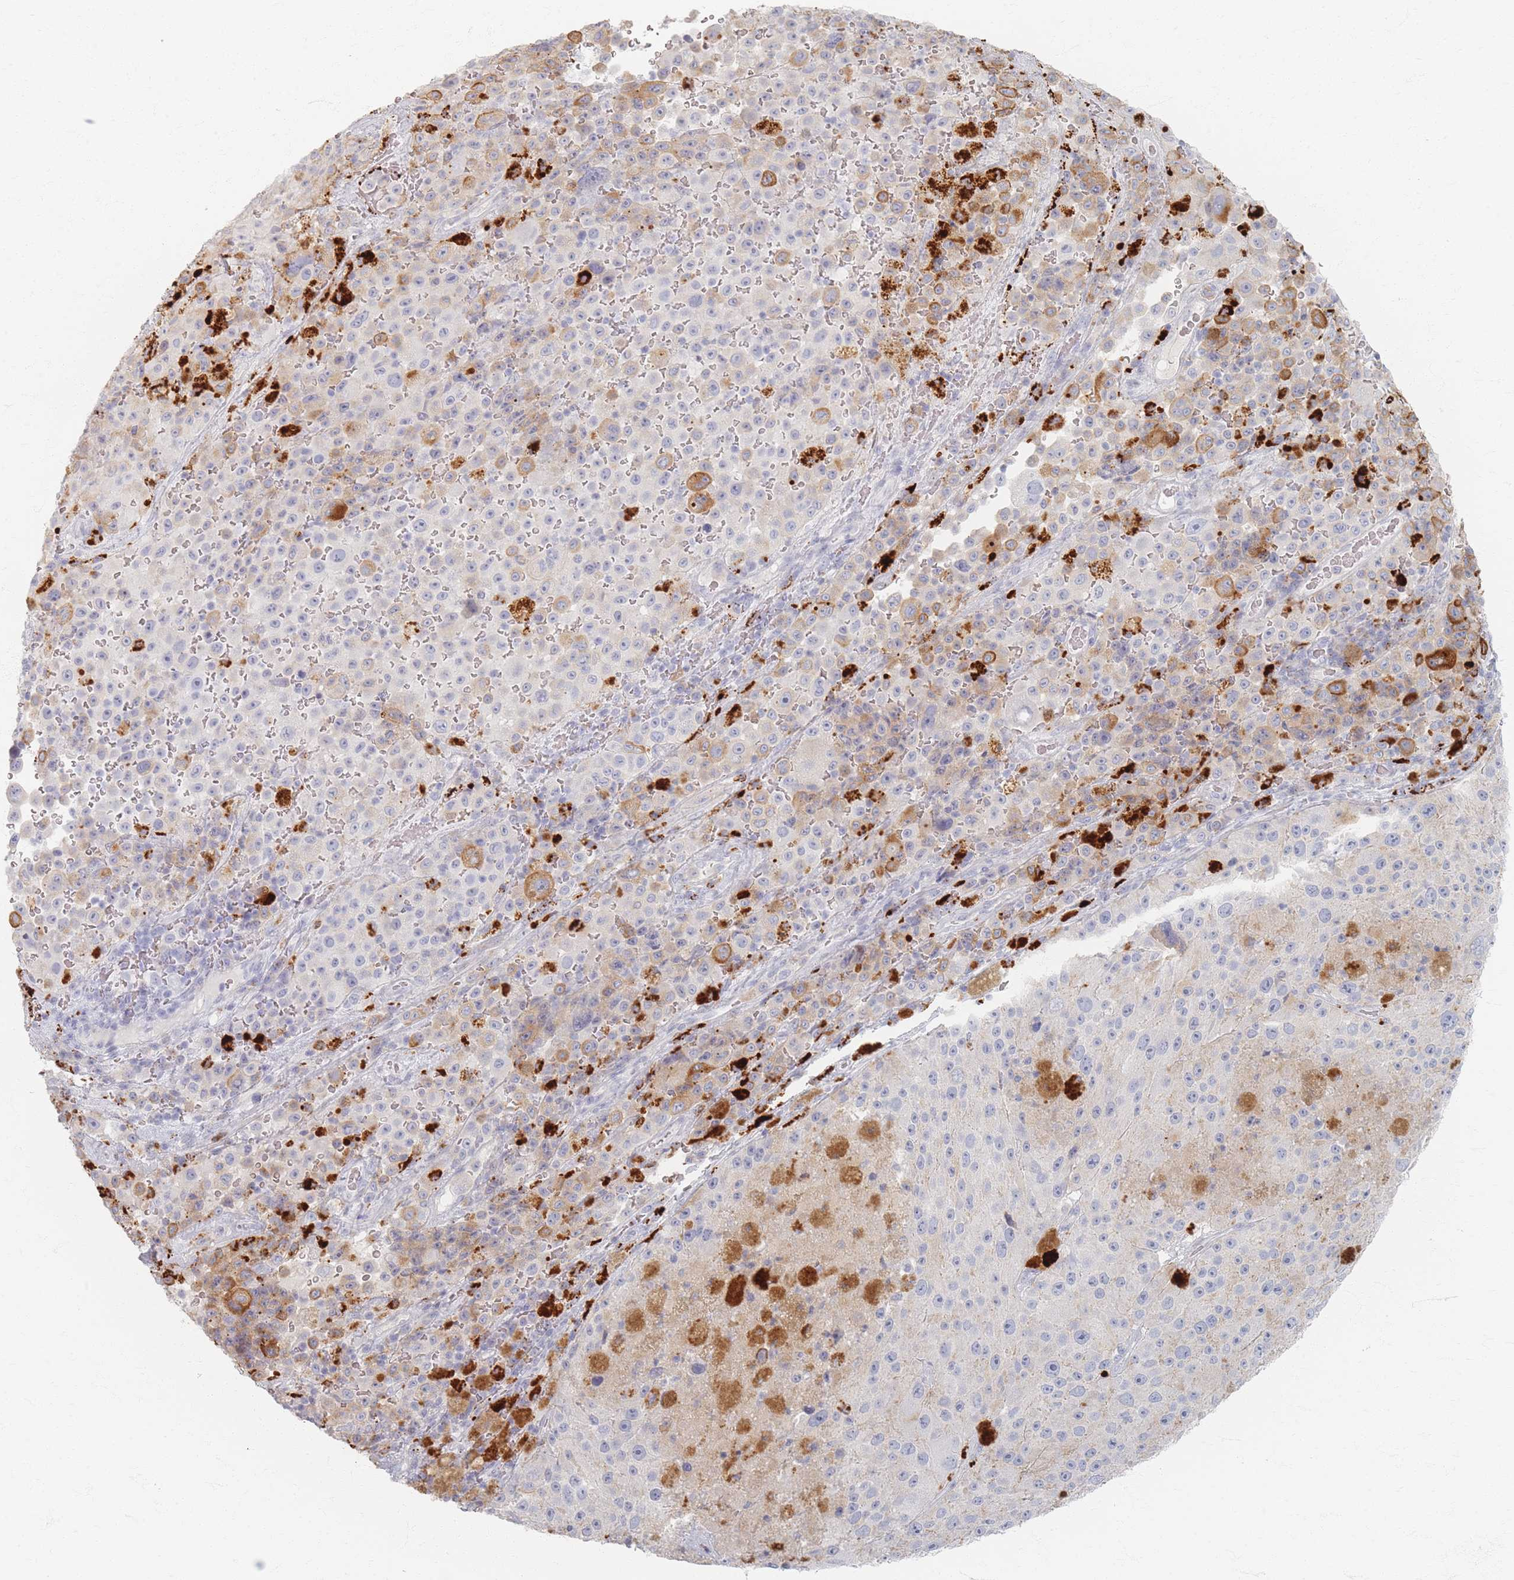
{"staining": {"intensity": "moderate", "quantity": "25%-75%", "location": "cytoplasmic/membranous"}, "tissue": "melanoma", "cell_type": "Tumor cells", "image_type": "cancer", "snomed": [{"axis": "morphology", "description": "Malignant melanoma, Metastatic site"}, {"axis": "topography", "description": "Lymph node"}], "caption": "High-magnification brightfield microscopy of malignant melanoma (metastatic site) stained with DAB (brown) and counterstained with hematoxylin (blue). tumor cells exhibit moderate cytoplasmic/membranous positivity is identified in approximately25%-75% of cells.", "gene": "SLC2A11", "patient": {"sex": "male", "age": 62}}